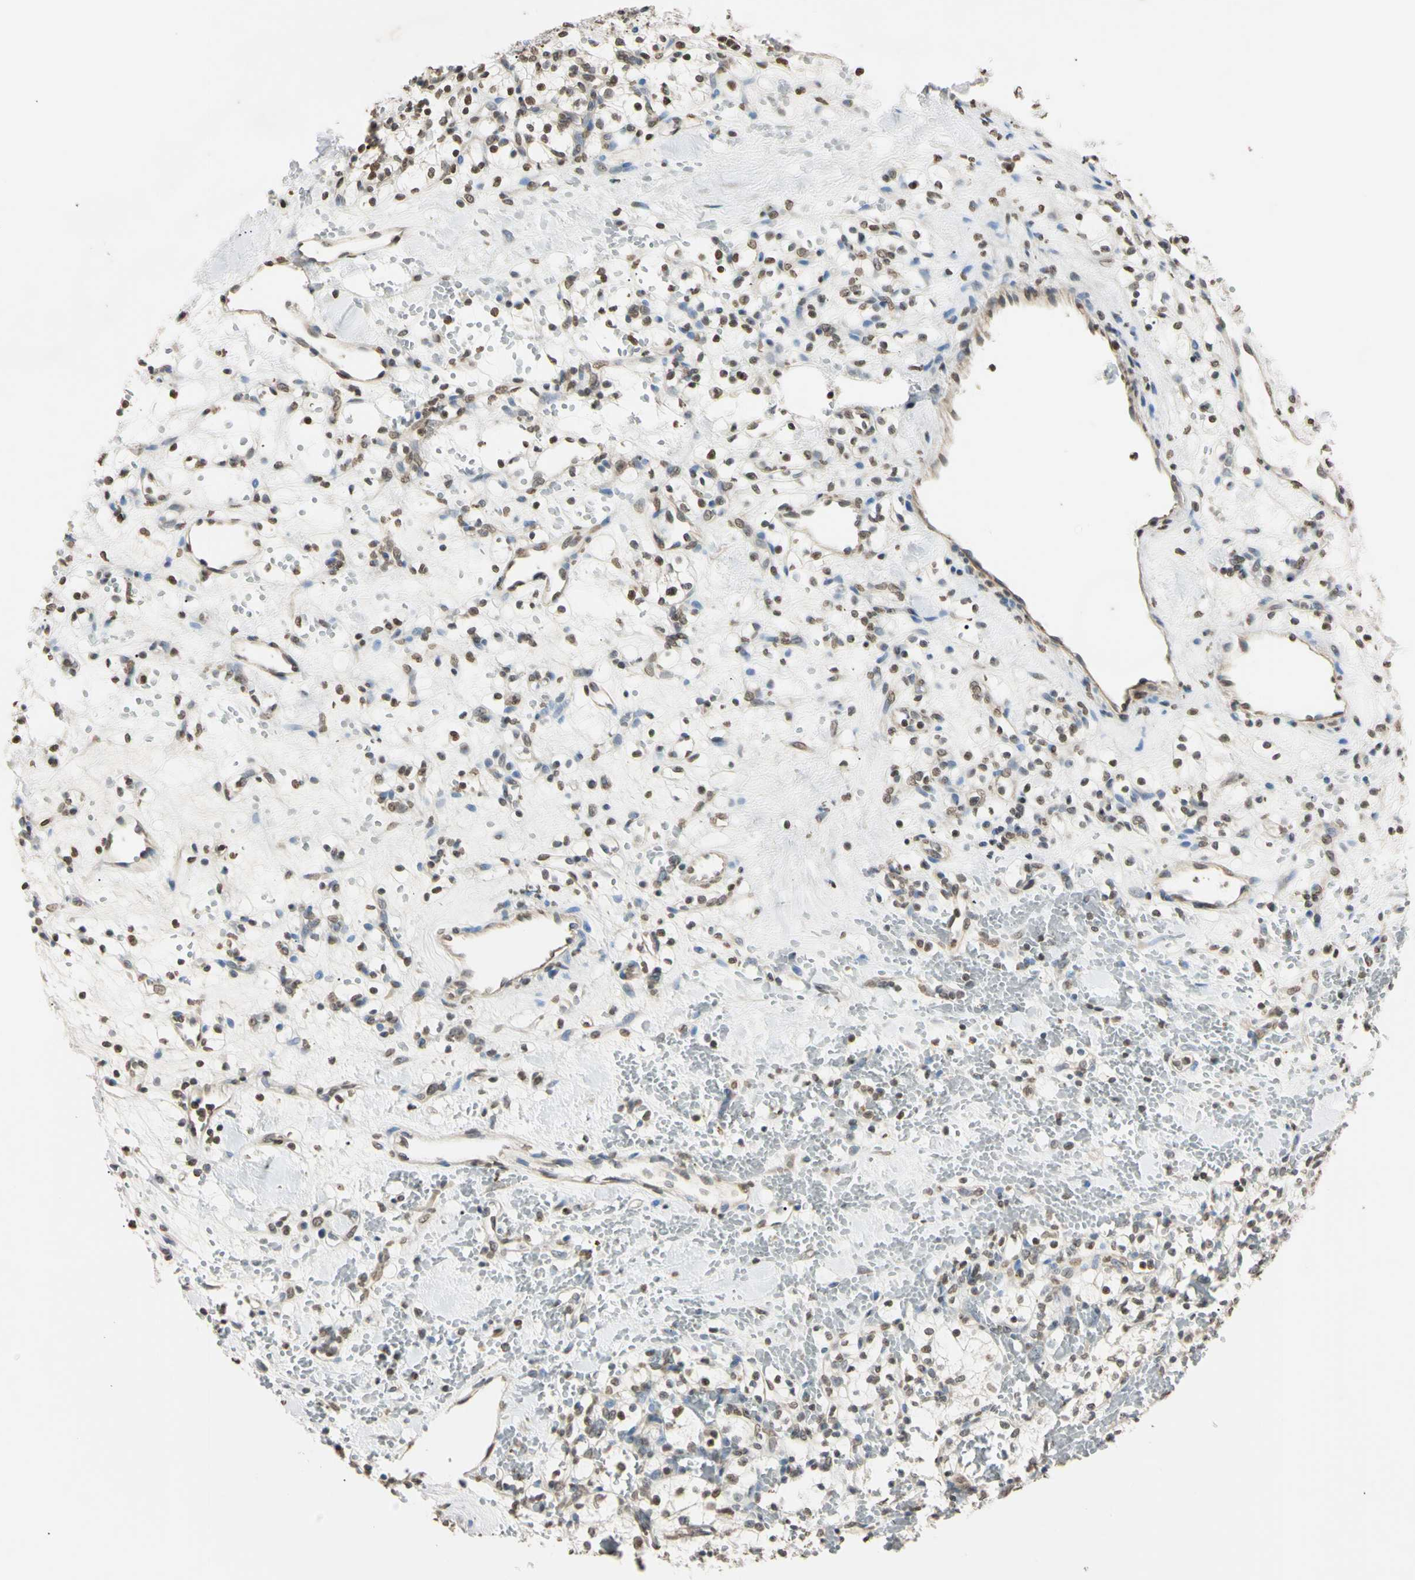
{"staining": {"intensity": "weak", "quantity": "25%-75%", "location": "nuclear"}, "tissue": "renal cancer", "cell_type": "Tumor cells", "image_type": "cancer", "snomed": [{"axis": "morphology", "description": "Adenocarcinoma, NOS"}, {"axis": "topography", "description": "Kidney"}], "caption": "There is low levels of weak nuclear expression in tumor cells of renal cancer (adenocarcinoma), as demonstrated by immunohistochemical staining (brown color).", "gene": "CDC45", "patient": {"sex": "female", "age": 60}}